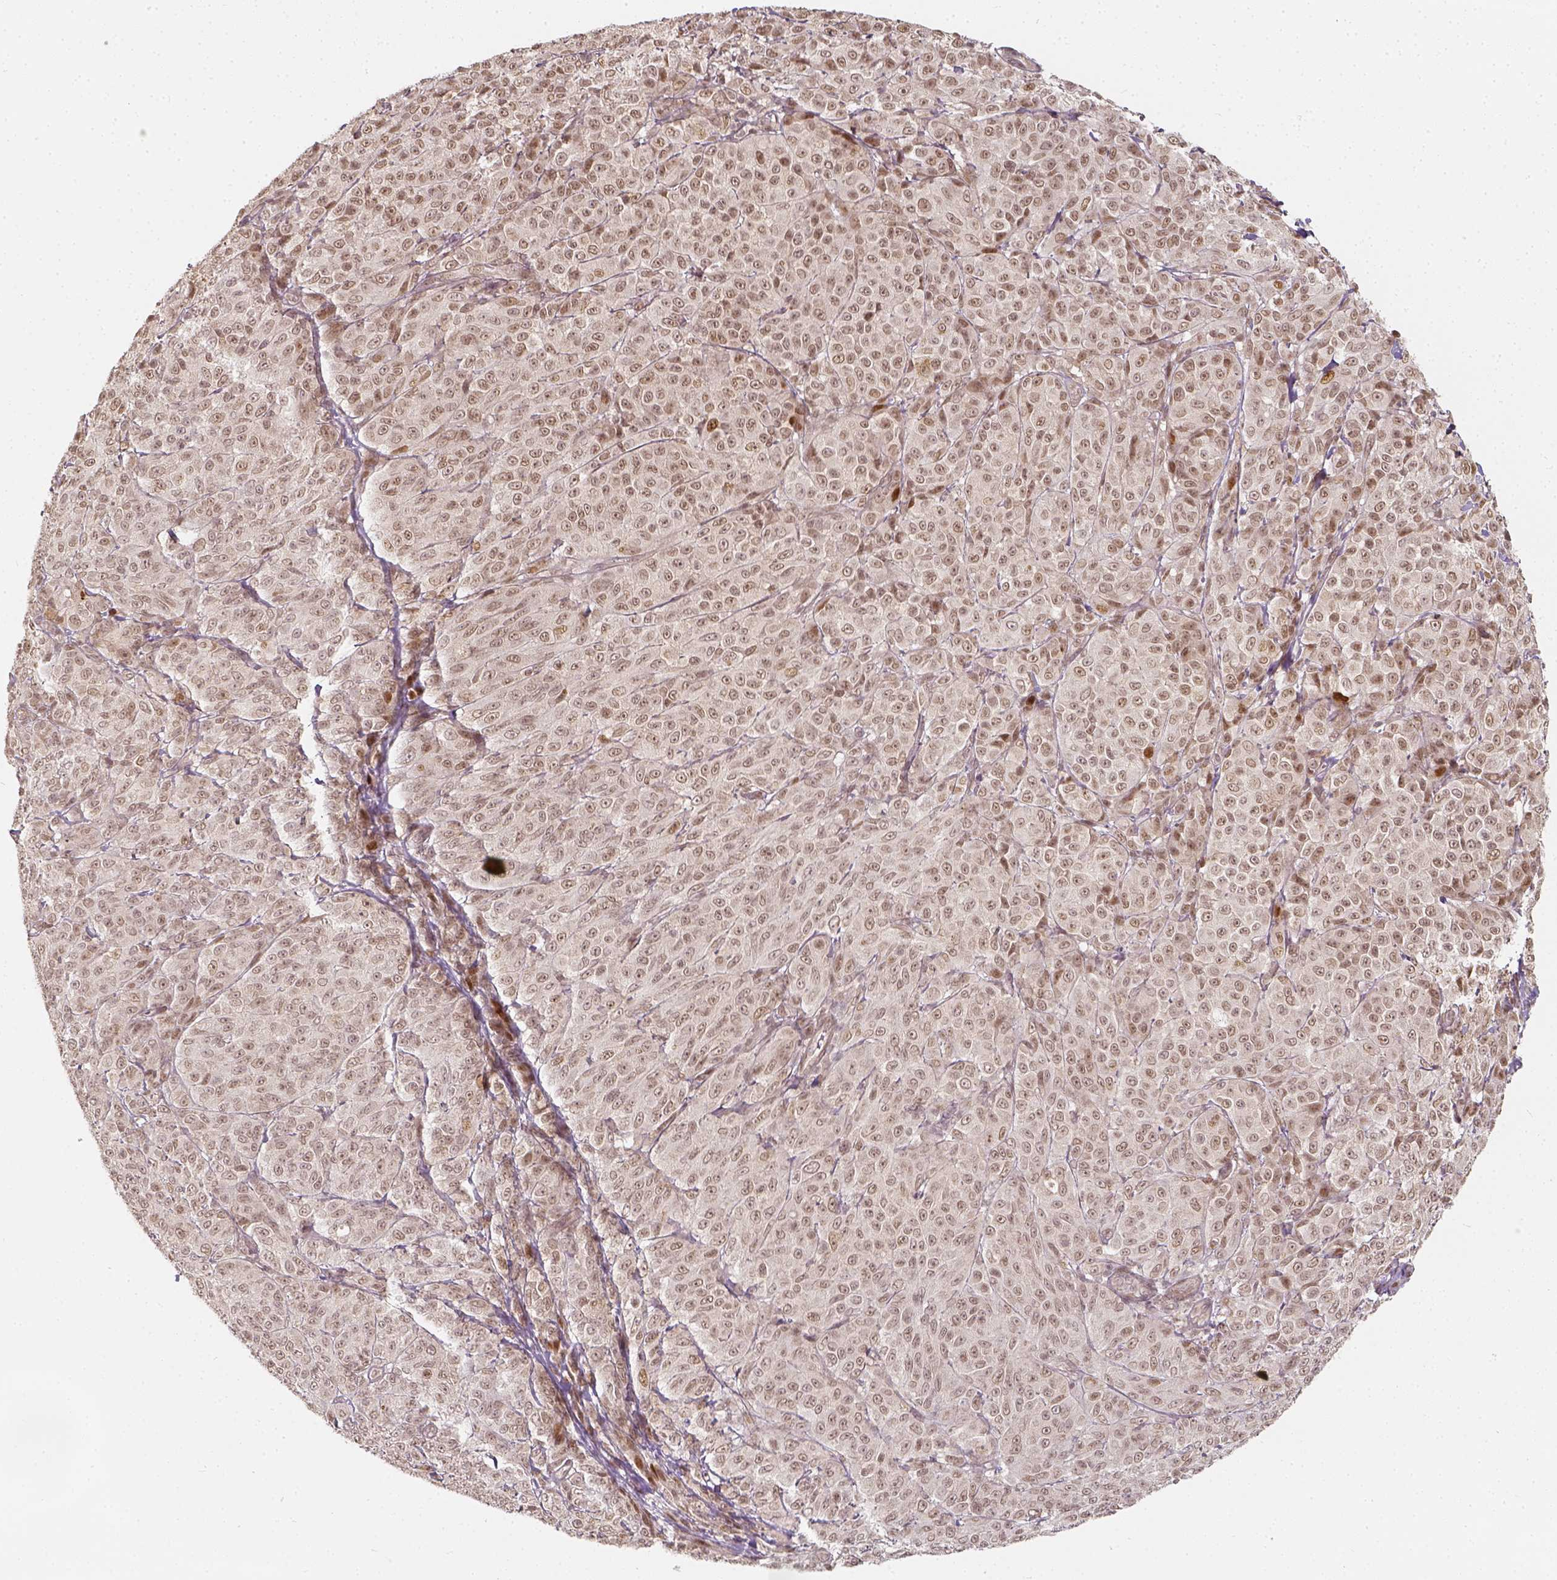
{"staining": {"intensity": "moderate", "quantity": "<25%", "location": "nuclear"}, "tissue": "melanoma", "cell_type": "Tumor cells", "image_type": "cancer", "snomed": [{"axis": "morphology", "description": "Malignant melanoma, NOS"}, {"axis": "topography", "description": "Skin"}], "caption": "Immunohistochemistry photomicrograph of melanoma stained for a protein (brown), which exhibits low levels of moderate nuclear positivity in about <25% of tumor cells.", "gene": "ZMAT3", "patient": {"sex": "male", "age": 89}}